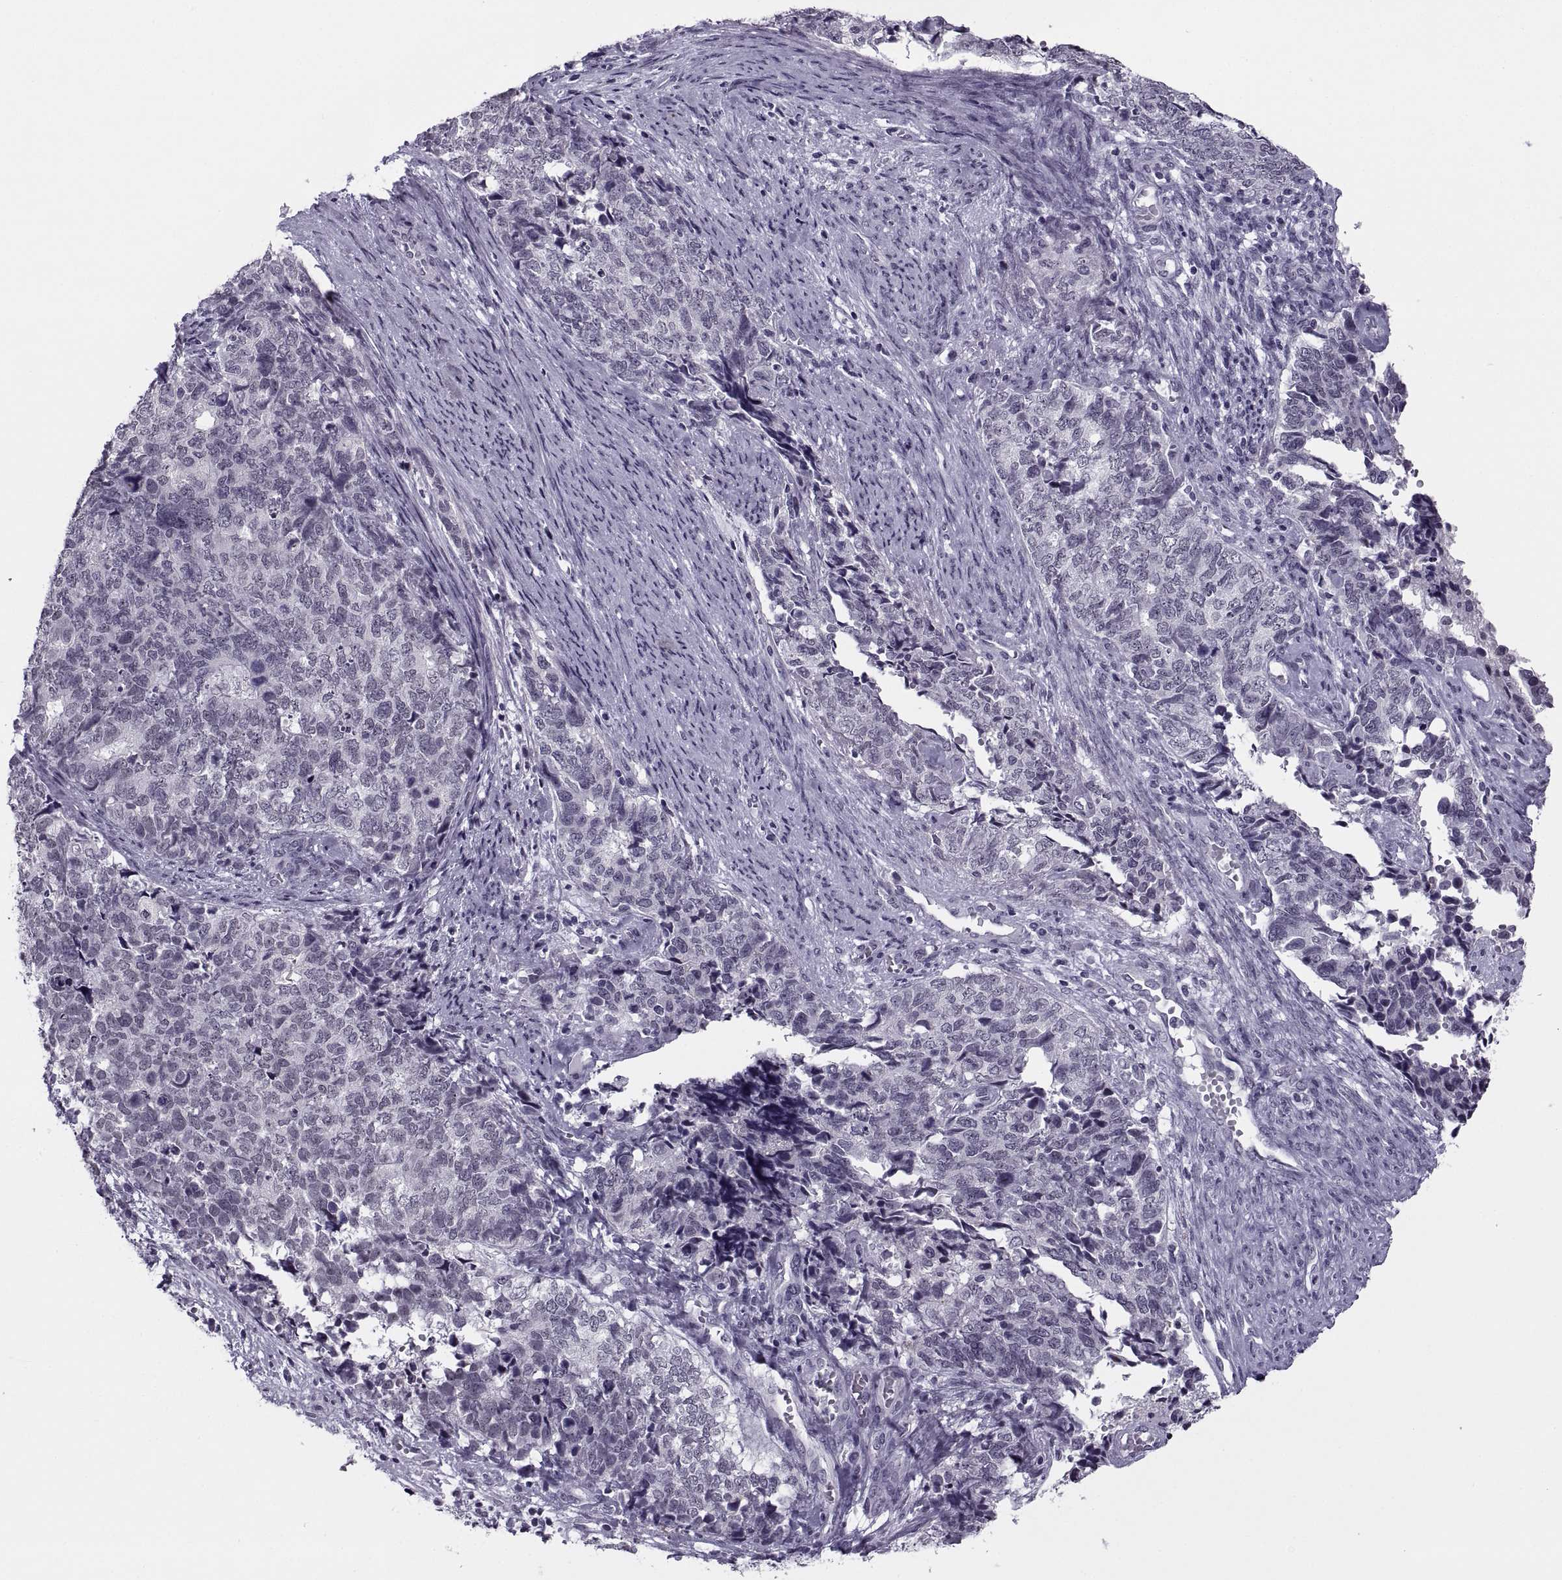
{"staining": {"intensity": "negative", "quantity": "none", "location": "none"}, "tissue": "cervical cancer", "cell_type": "Tumor cells", "image_type": "cancer", "snomed": [{"axis": "morphology", "description": "Squamous cell carcinoma, NOS"}, {"axis": "topography", "description": "Cervix"}], "caption": "Image shows no significant protein positivity in tumor cells of cervical cancer (squamous cell carcinoma).", "gene": "TBC1D3G", "patient": {"sex": "female", "age": 63}}